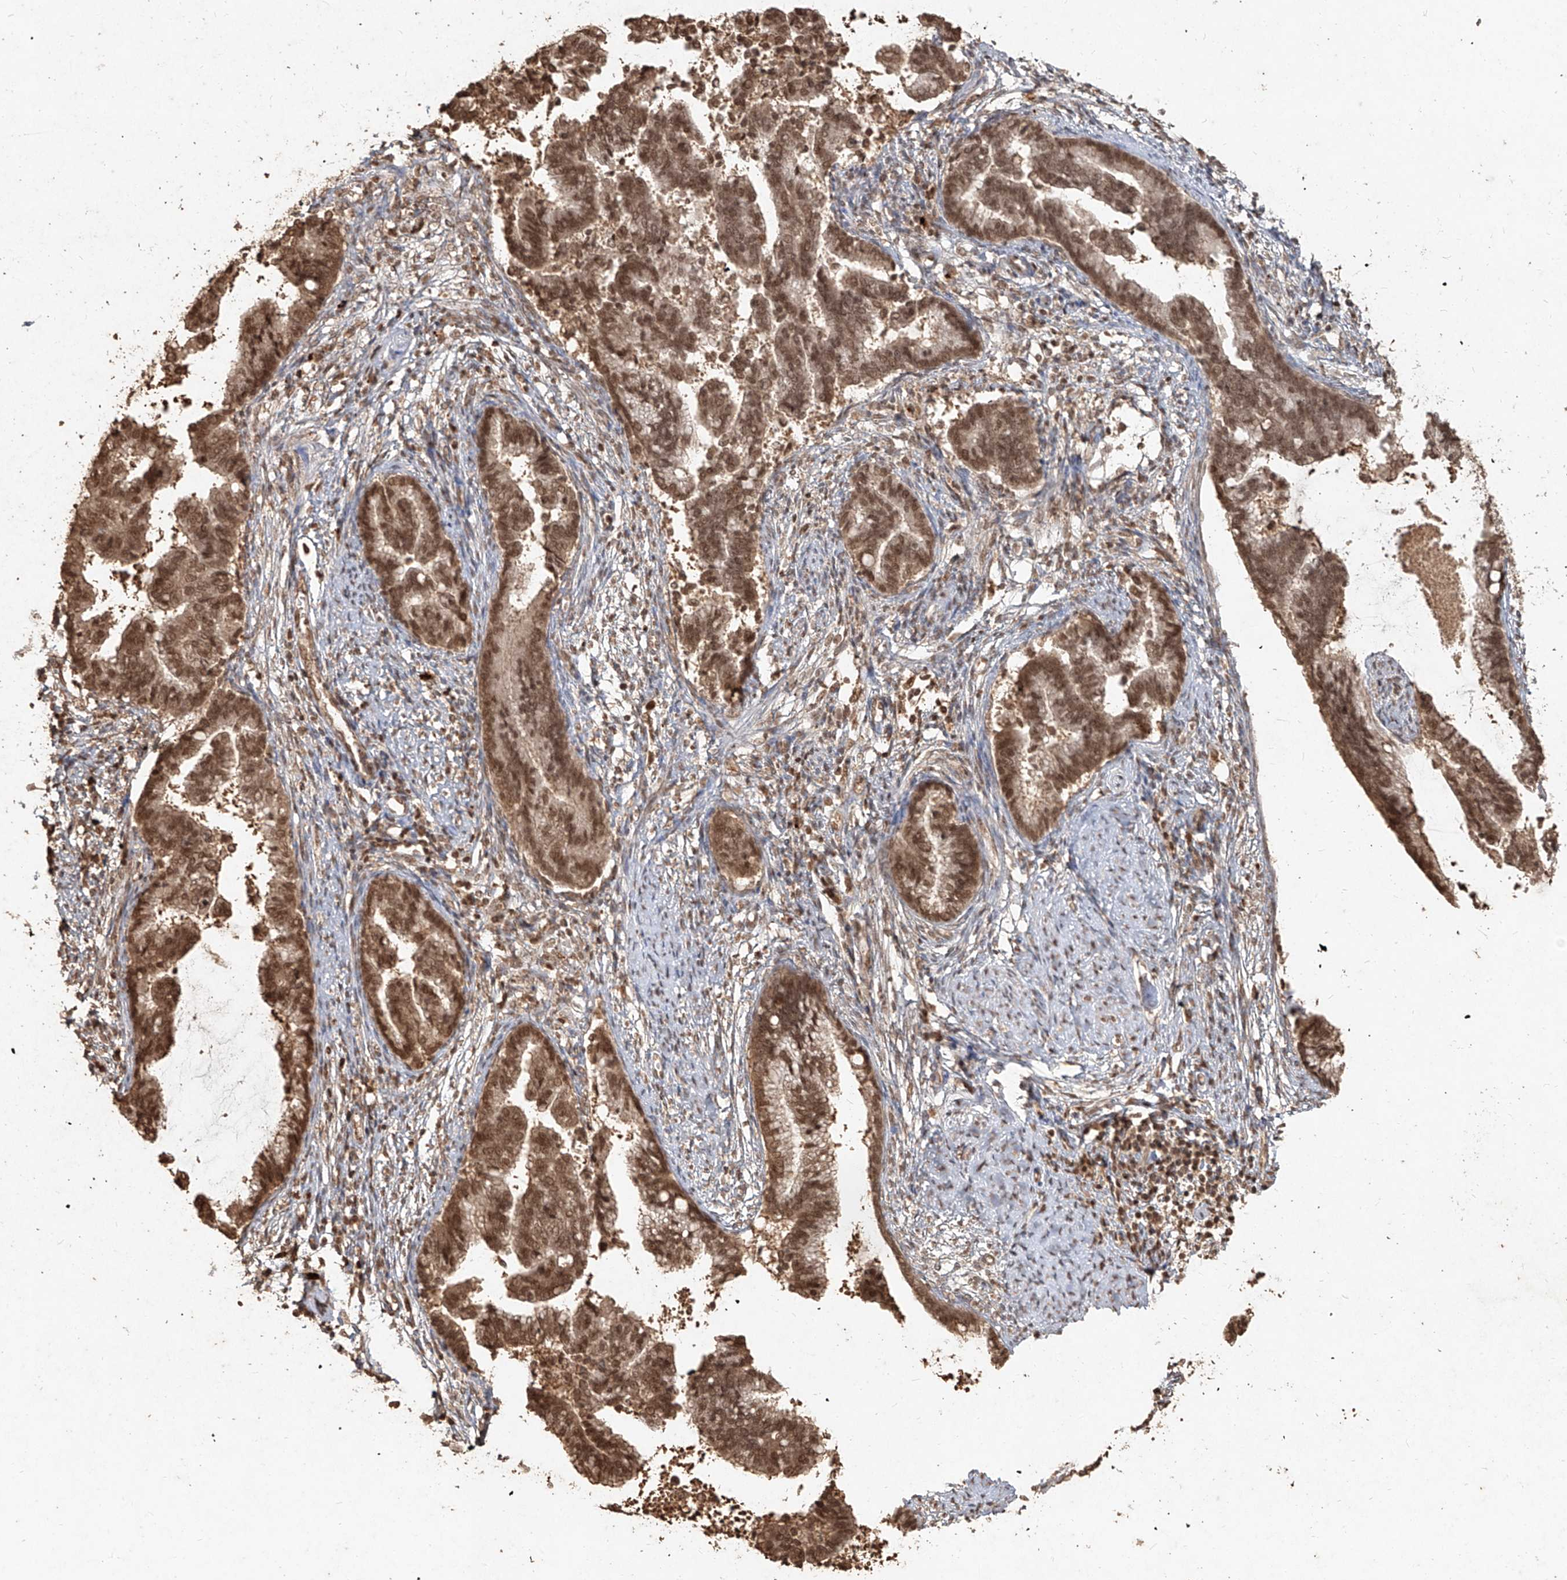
{"staining": {"intensity": "moderate", "quantity": ">75%", "location": "cytoplasmic/membranous,nuclear"}, "tissue": "cervical cancer", "cell_type": "Tumor cells", "image_type": "cancer", "snomed": [{"axis": "morphology", "description": "Adenocarcinoma, NOS"}, {"axis": "topography", "description": "Cervix"}], "caption": "Moderate cytoplasmic/membranous and nuclear positivity for a protein is seen in approximately >75% of tumor cells of cervical cancer (adenocarcinoma) using IHC.", "gene": "UBE2K", "patient": {"sex": "female", "age": 44}}